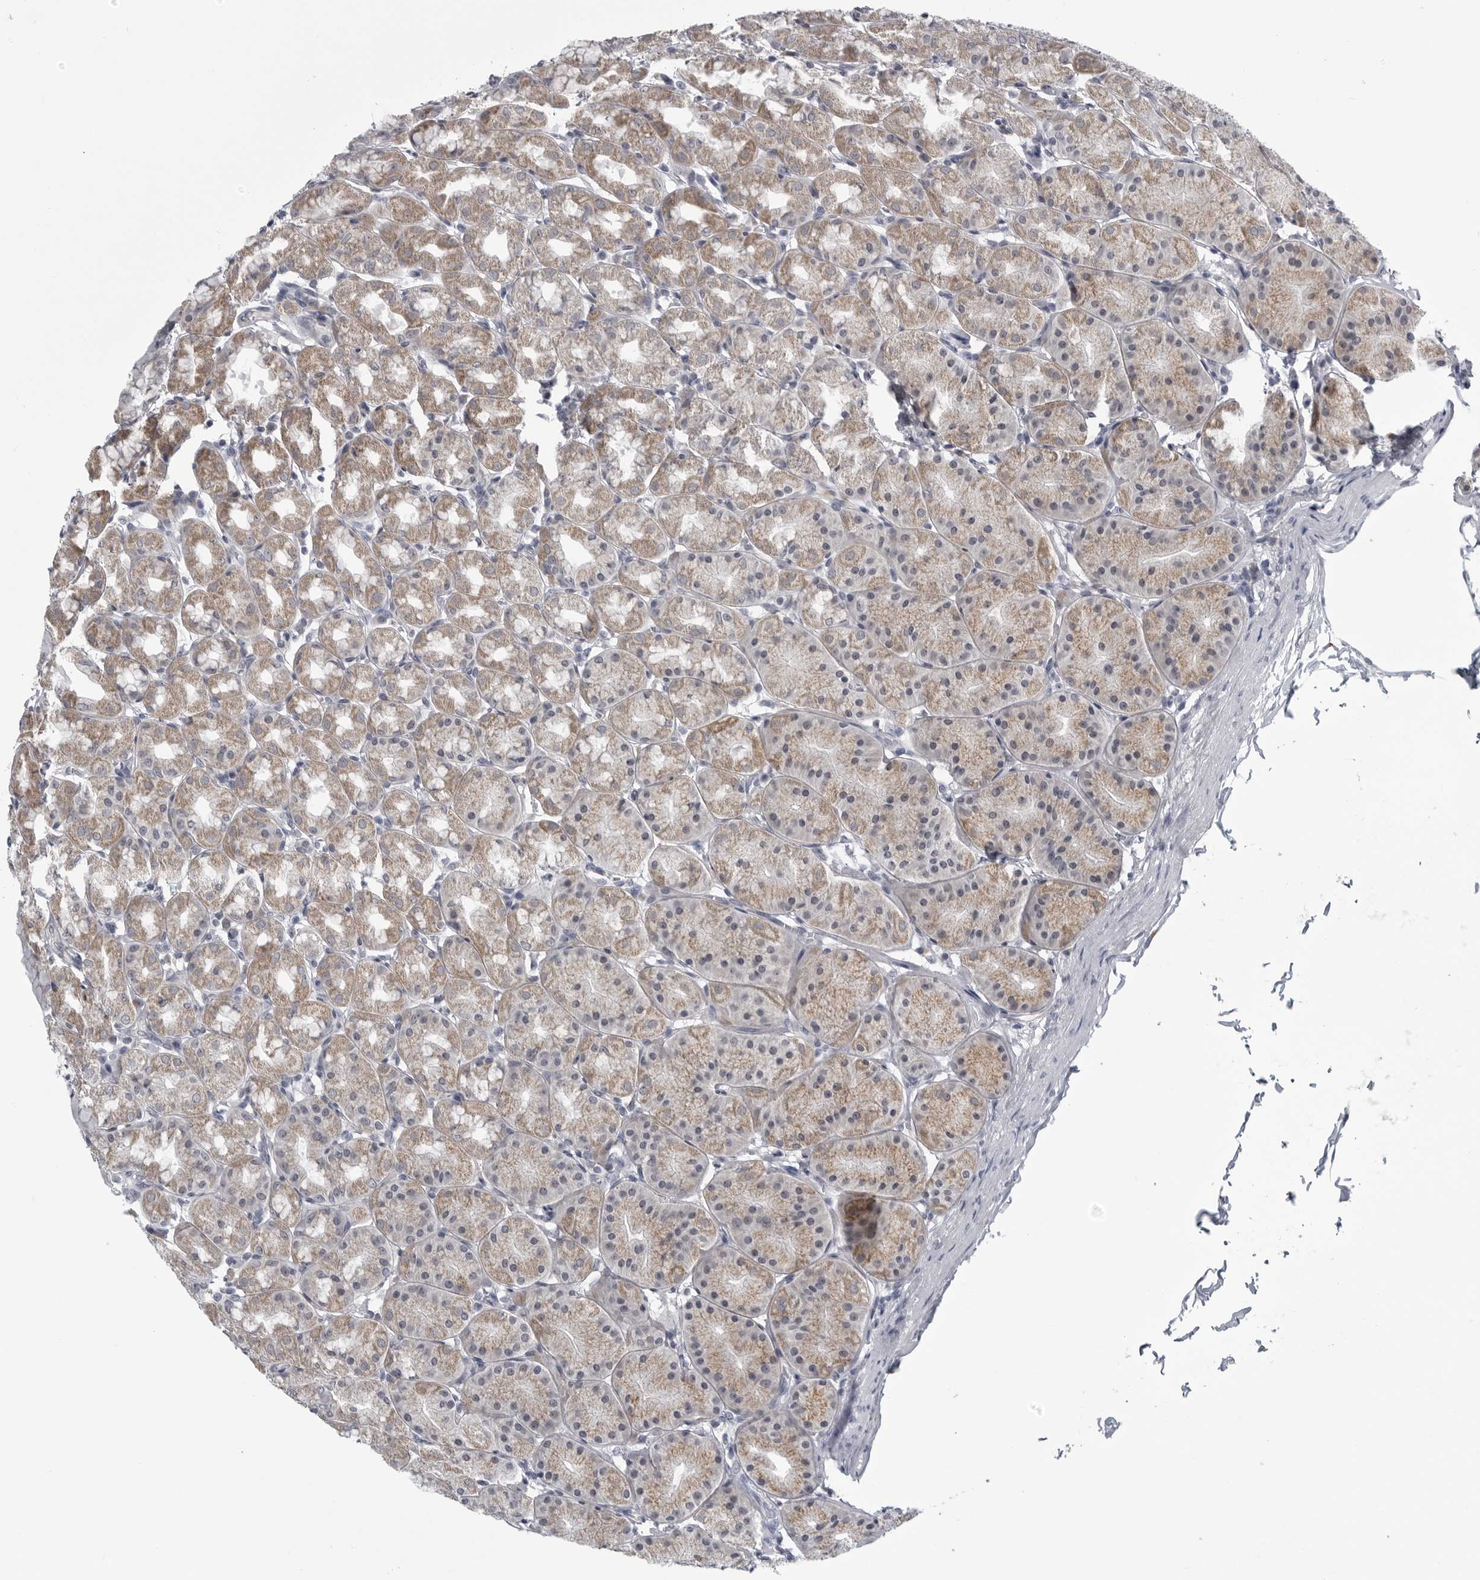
{"staining": {"intensity": "moderate", "quantity": ">75%", "location": "cytoplasmic/membranous"}, "tissue": "stomach", "cell_type": "Glandular cells", "image_type": "normal", "snomed": [{"axis": "morphology", "description": "Normal tissue, NOS"}, {"axis": "topography", "description": "Stomach"}], "caption": "This photomicrograph exhibits normal stomach stained with immunohistochemistry to label a protein in brown. The cytoplasmic/membranous of glandular cells show moderate positivity for the protein. Nuclei are counter-stained blue.", "gene": "MYOC", "patient": {"sex": "male", "age": 42}}